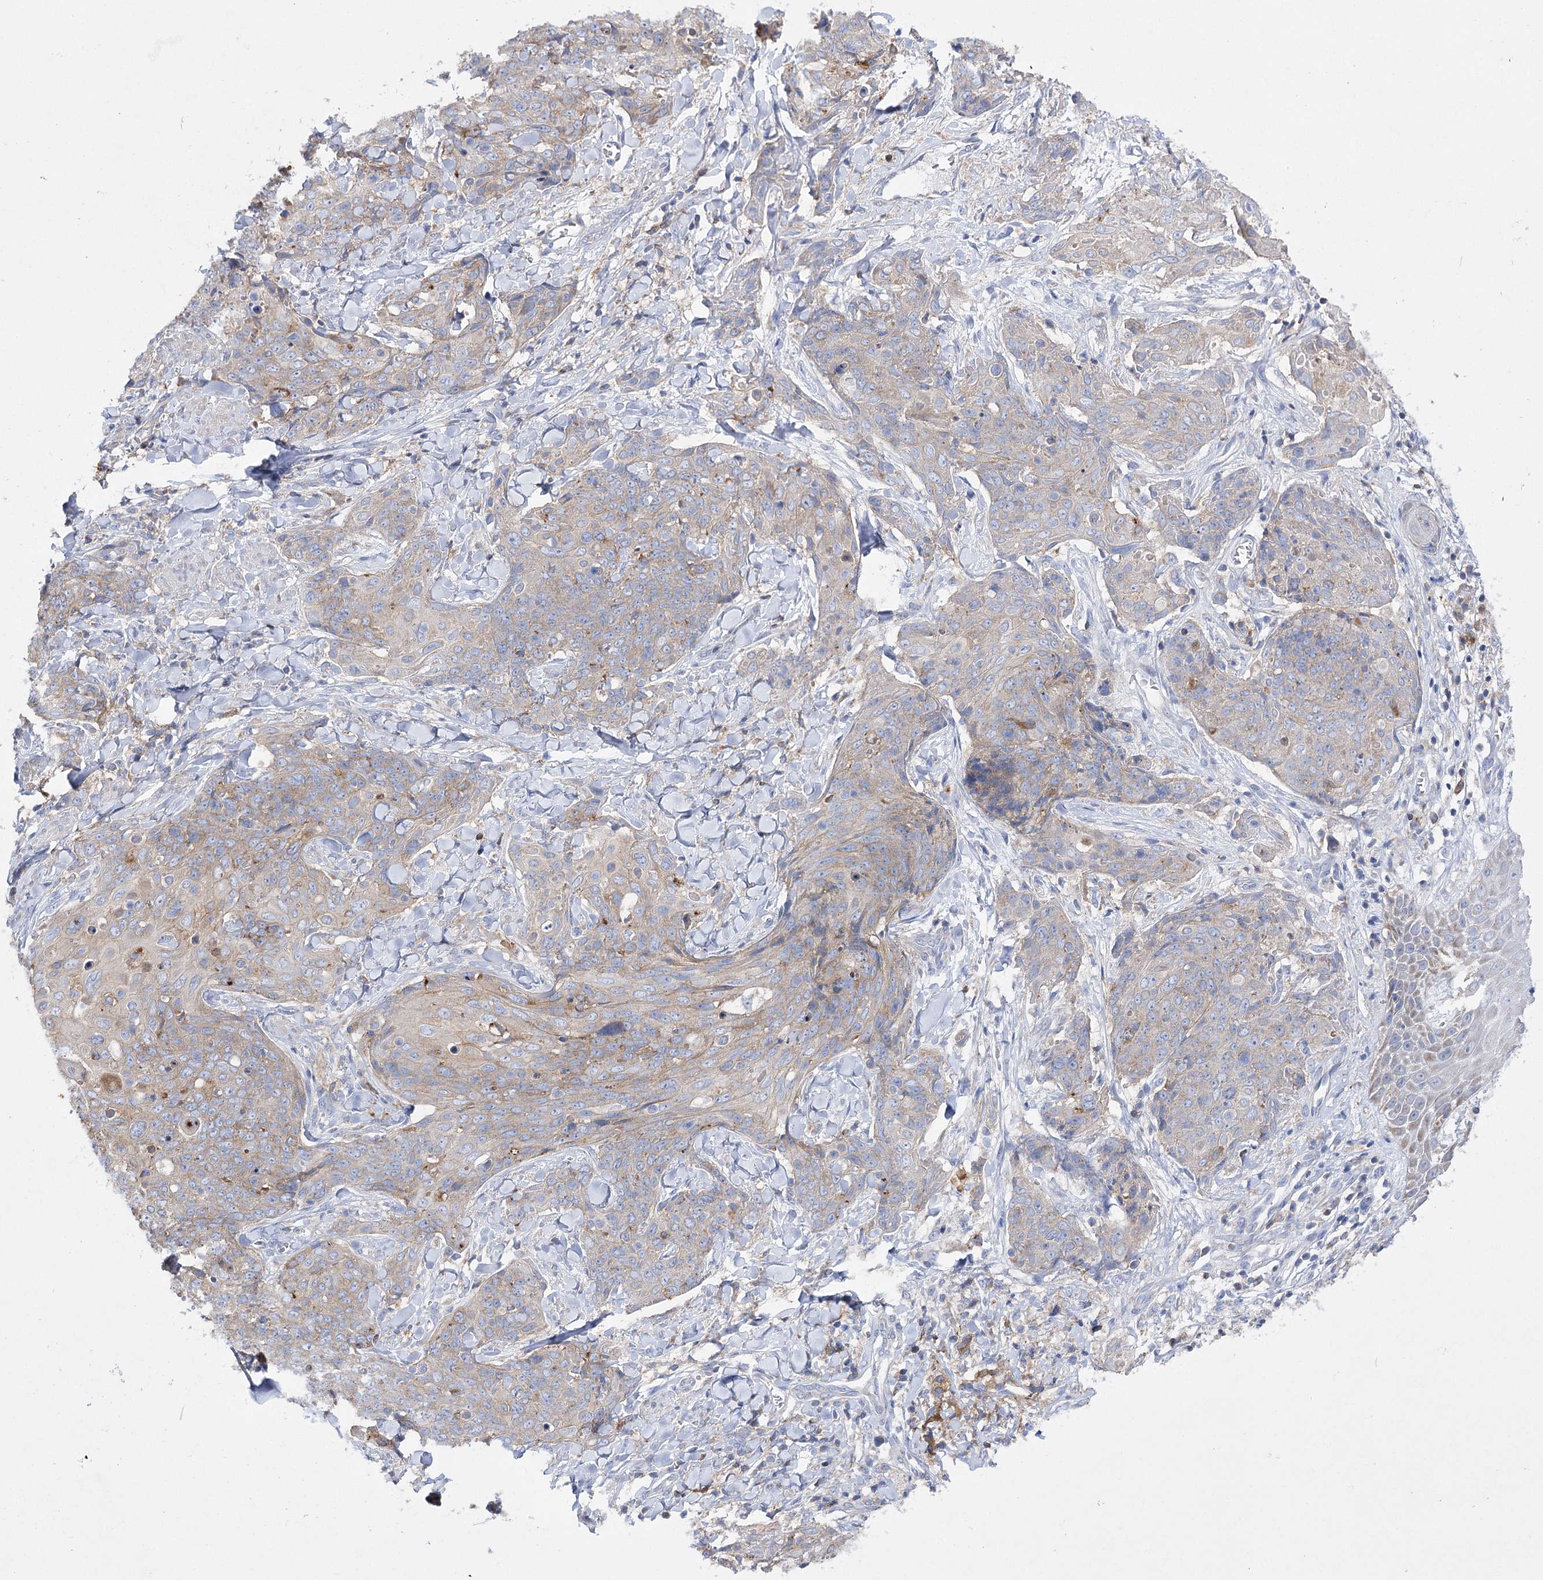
{"staining": {"intensity": "moderate", "quantity": "25%-75%", "location": "cytoplasmic/membranous"}, "tissue": "skin cancer", "cell_type": "Tumor cells", "image_type": "cancer", "snomed": [{"axis": "morphology", "description": "Squamous cell carcinoma, NOS"}, {"axis": "topography", "description": "Skin"}, {"axis": "topography", "description": "Vulva"}], "caption": "Tumor cells show moderate cytoplasmic/membranous expression in about 25%-75% of cells in squamous cell carcinoma (skin).", "gene": "COX15", "patient": {"sex": "female", "age": 85}}